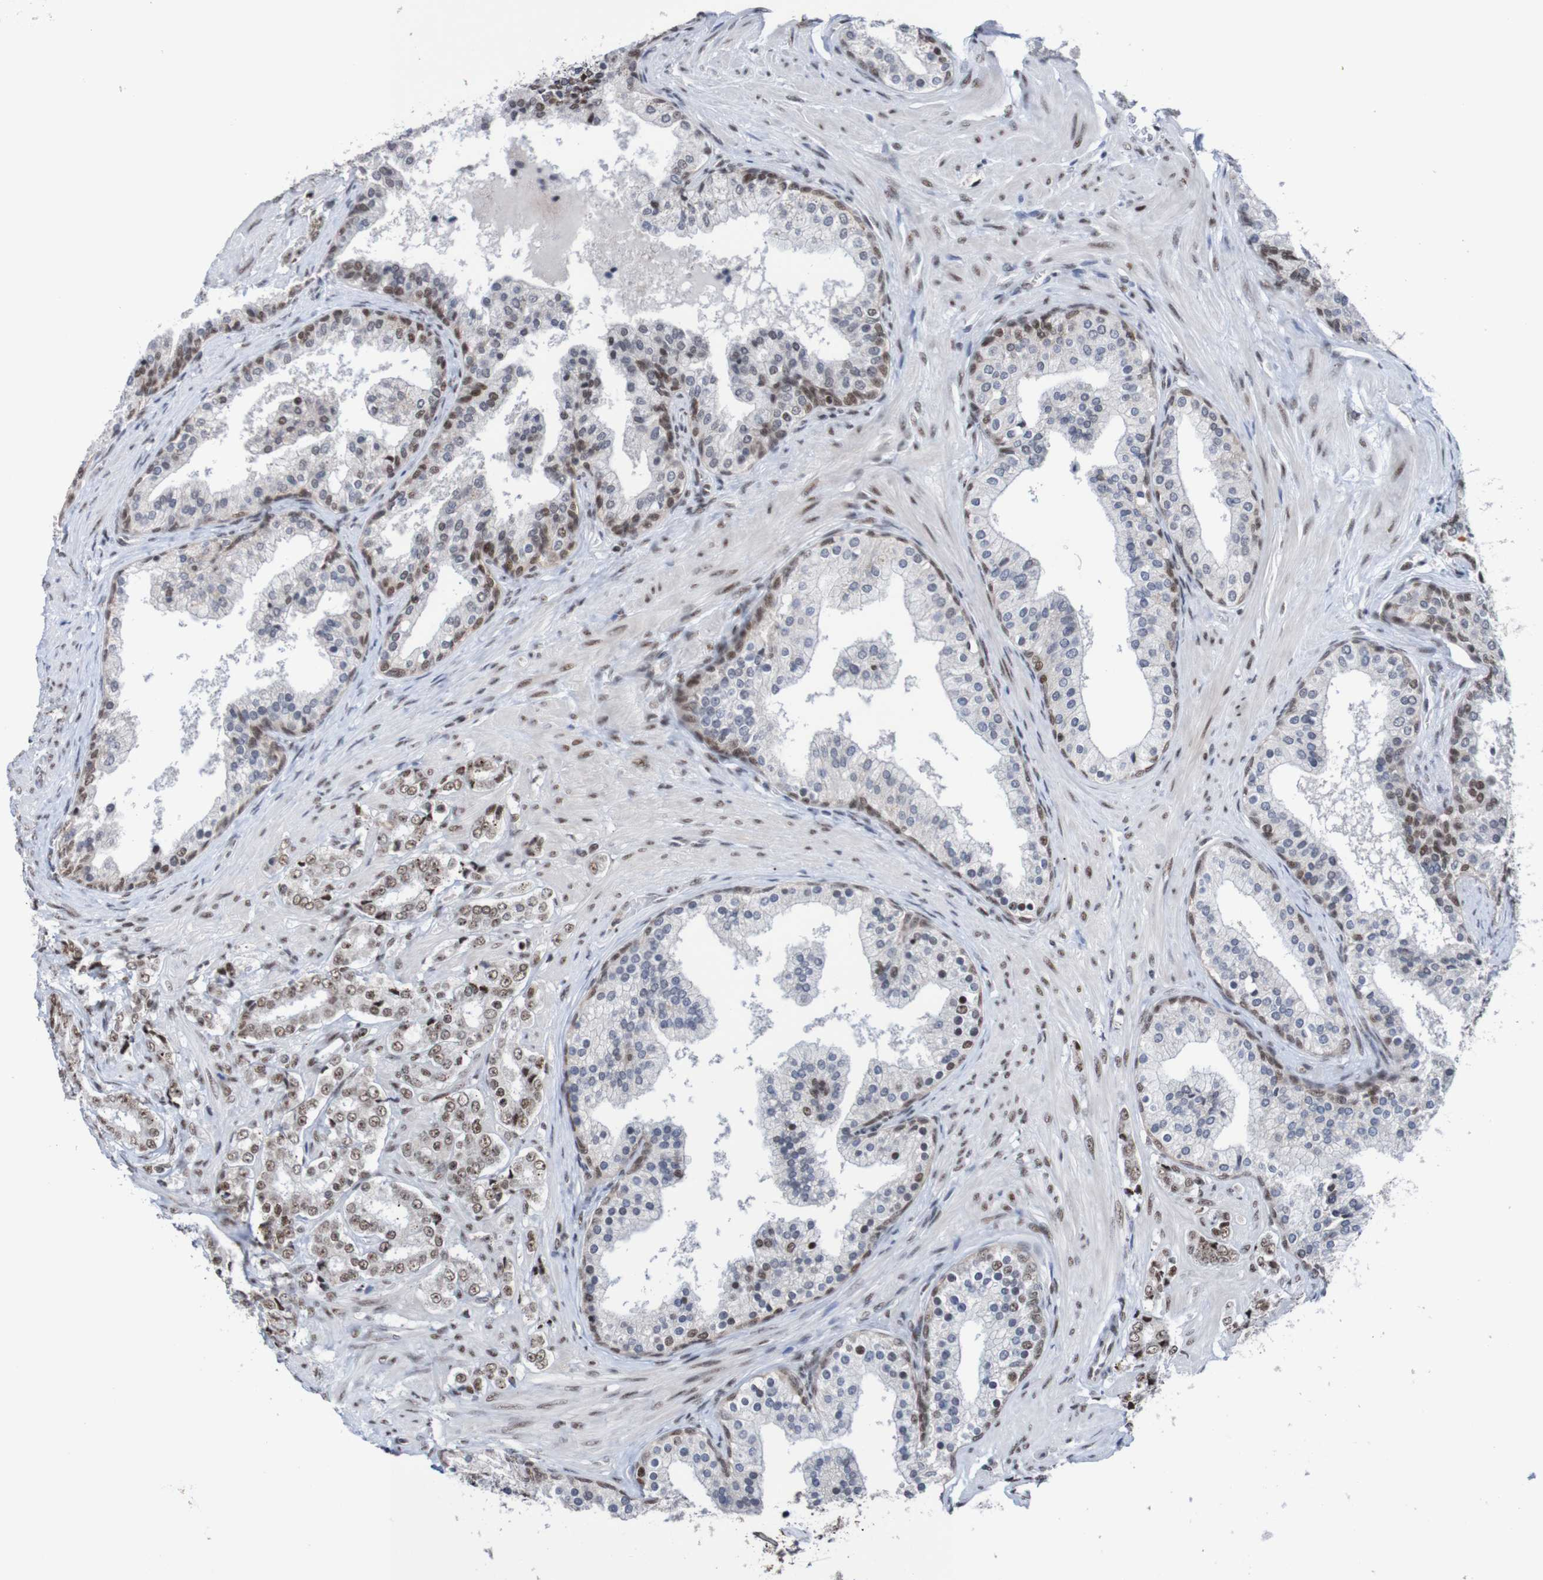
{"staining": {"intensity": "weak", "quantity": ">75%", "location": "nuclear"}, "tissue": "prostate cancer", "cell_type": "Tumor cells", "image_type": "cancer", "snomed": [{"axis": "morphology", "description": "Adenocarcinoma, Low grade"}, {"axis": "topography", "description": "Prostate"}], "caption": "Prostate cancer stained for a protein (brown) shows weak nuclear positive expression in approximately >75% of tumor cells.", "gene": "CDC5L", "patient": {"sex": "male", "age": 60}}